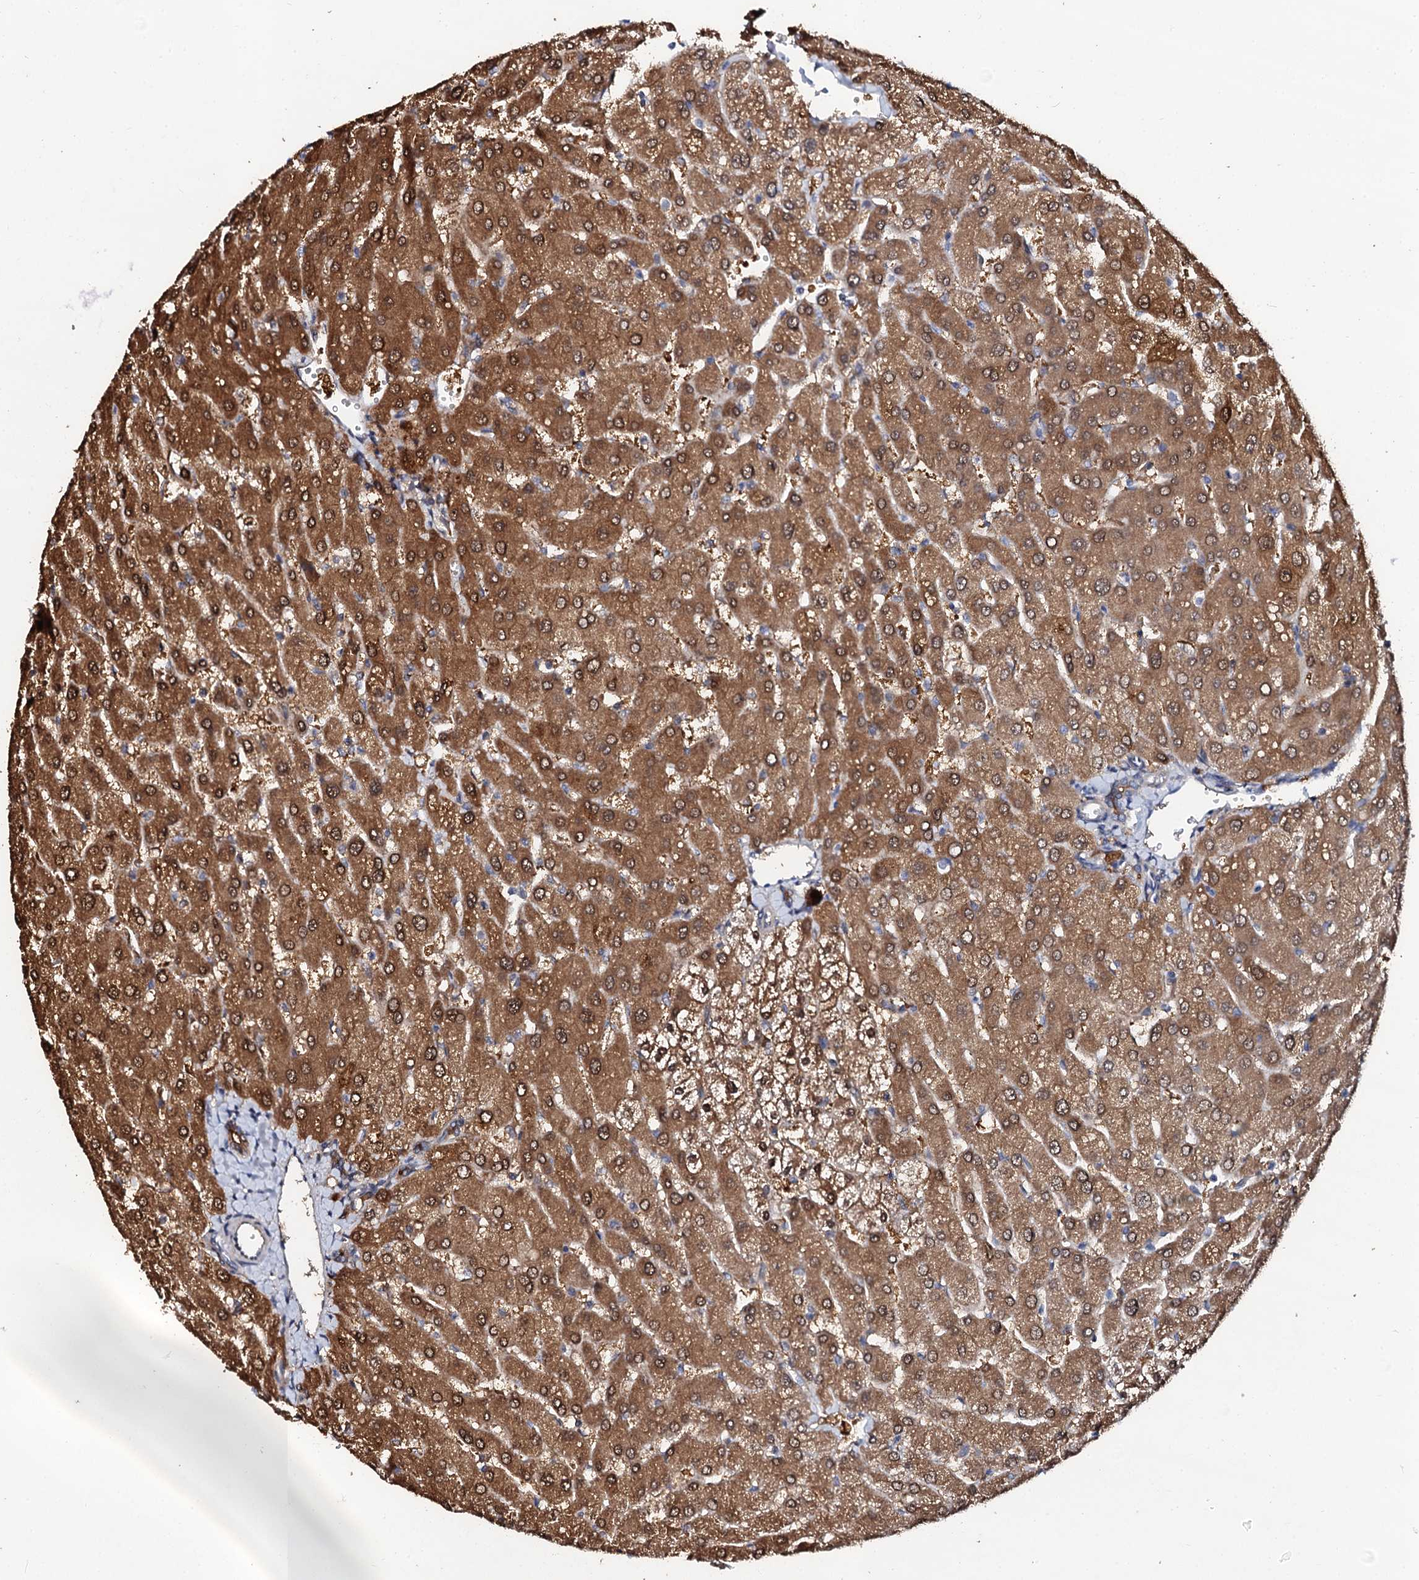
{"staining": {"intensity": "moderate", "quantity": ">75%", "location": "cytoplasmic/membranous"}, "tissue": "liver", "cell_type": "Cholangiocytes", "image_type": "normal", "snomed": [{"axis": "morphology", "description": "Normal tissue, NOS"}, {"axis": "topography", "description": "Liver"}], "caption": "IHC histopathology image of benign liver: liver stained using immunohistochemistry exhibits medium levels of moderate protein expression localized specifically in the cytoplasmic/membranous of cholangiocytes, appearing as a cytoplasmic/membranous brown color.", "gene": "GPR176", "patient": {"sex": "male", "age": 55}}